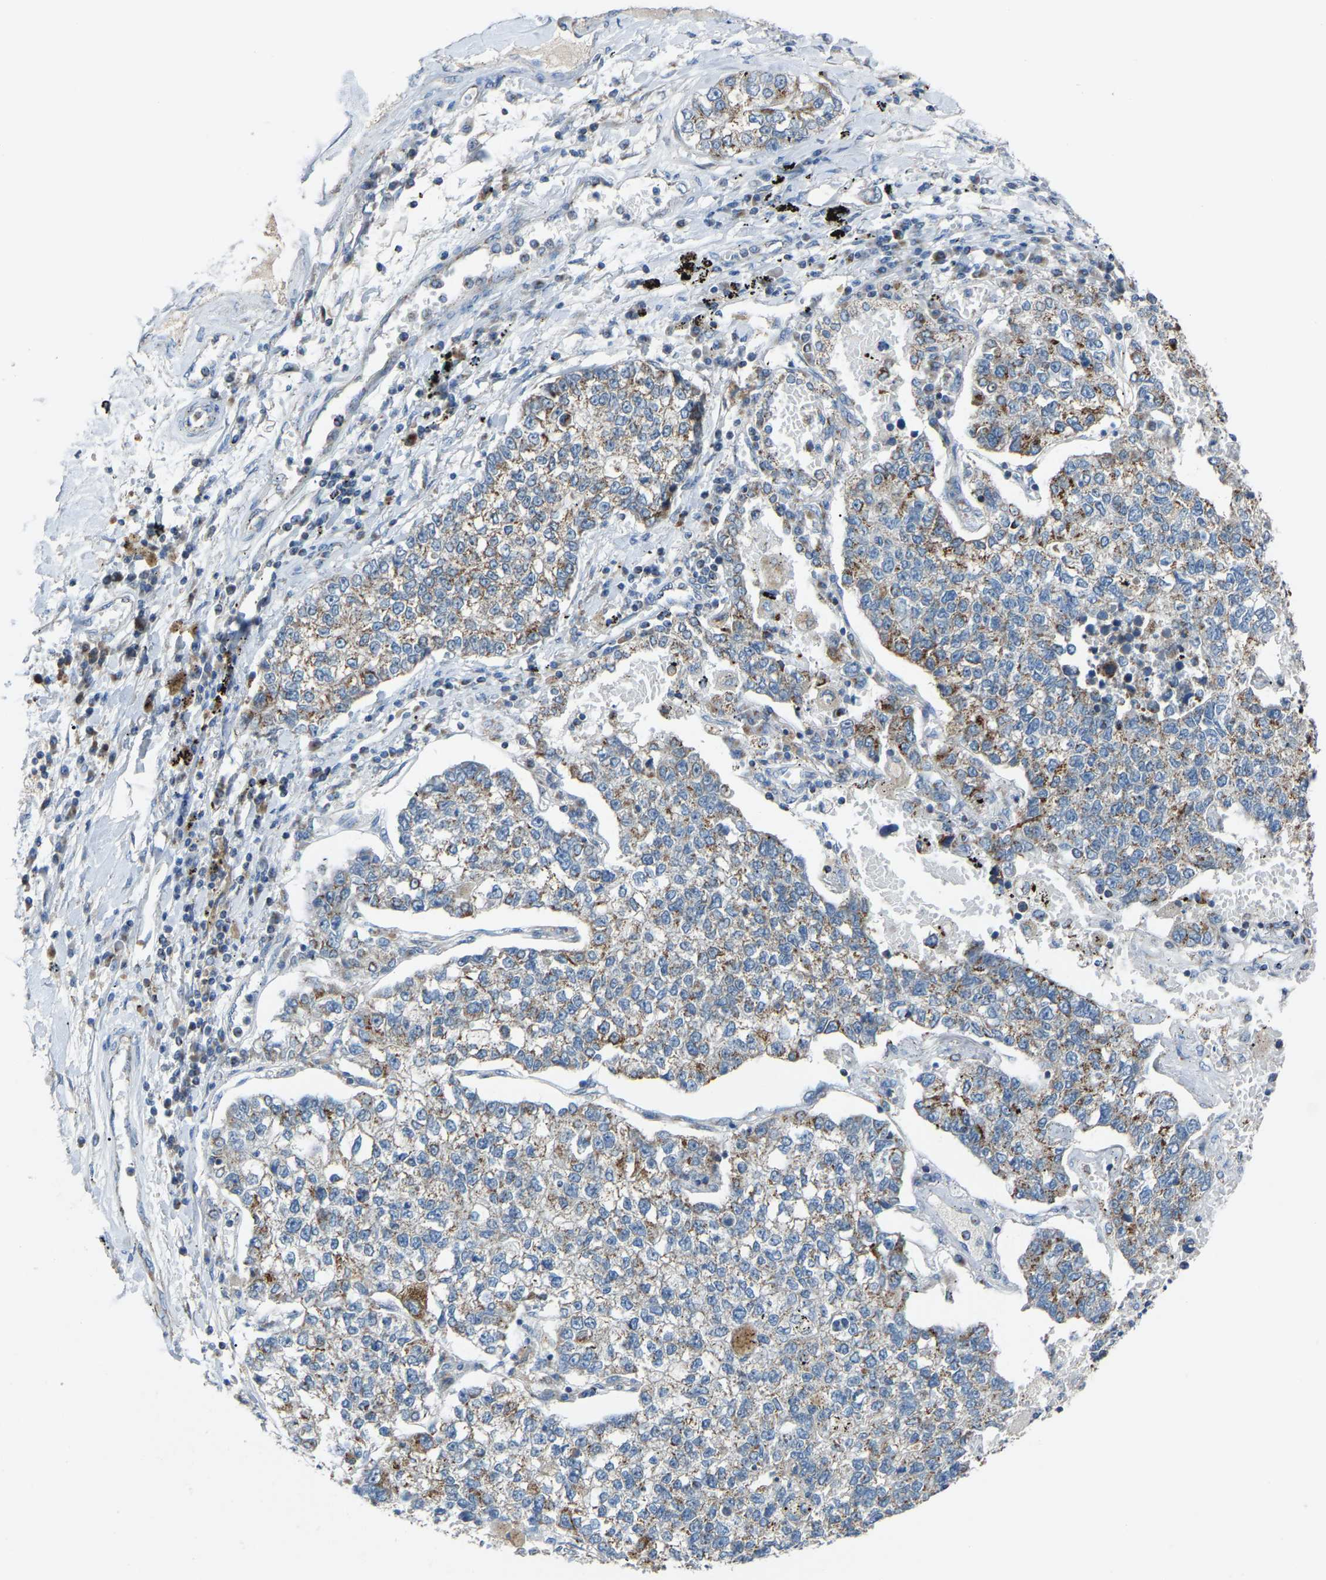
{"staining": {"intensity": "moderate", "quantity": "25%-75%", "location": "cytoplasmic/membranous"}, "tissue": "lung cancer", "cell_type": "Tumor cells", "image_type": "cancer", "snomed": [{"axis": "morphology", "description": "Adenocarcinoma, NOS"}, {"axis": "topography", "description": "Lung"}], "caption": "Immunohistochemical staining of lung cancer (adenocarcinoma) displays medium levels of moderate cytoplasmic/membranous staining in approximately 25%-75% of tumor cells.", "gene": "CANT1", "patient": {"sex": "male", "age": 49}}